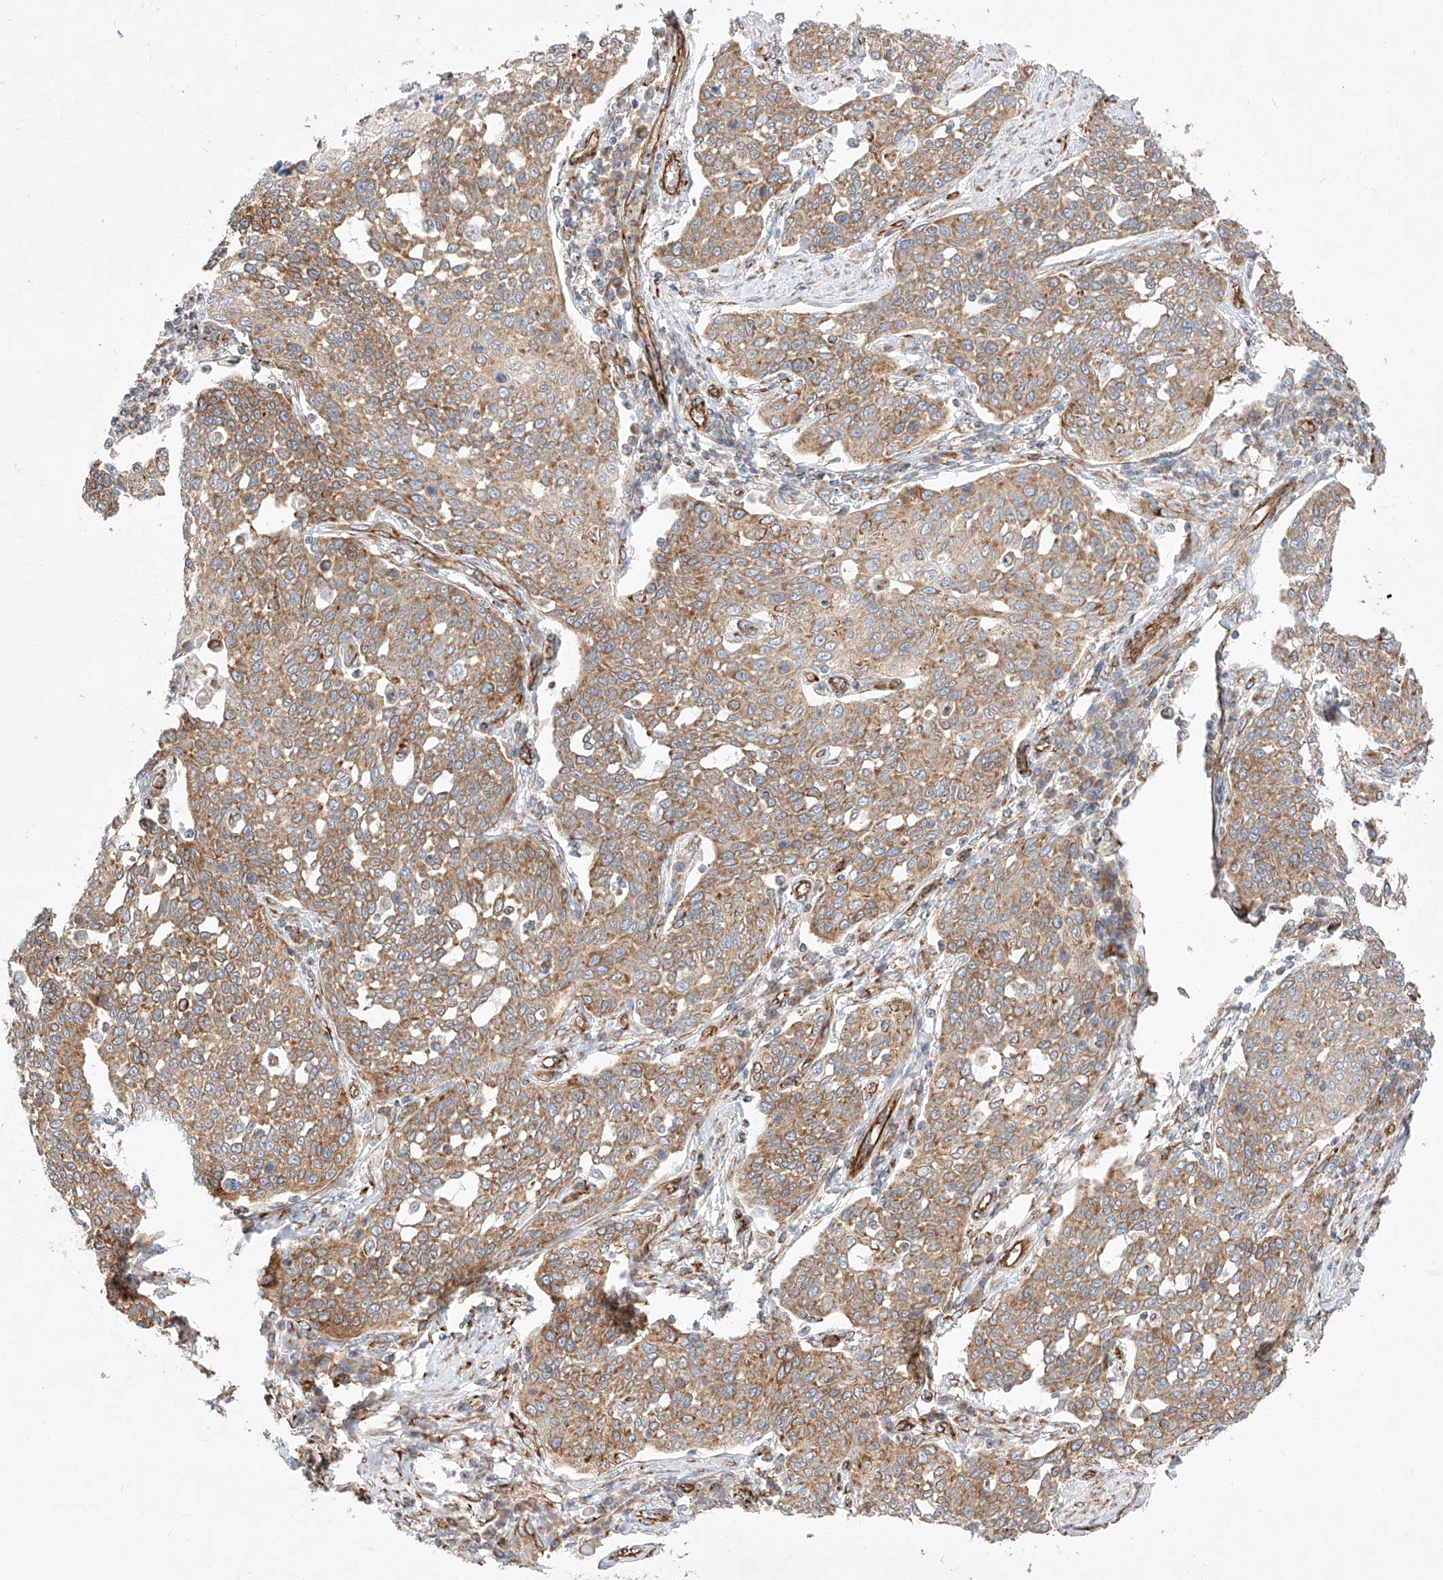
{"staining": {"intensity": "moderate", "quantity": ">75%", "location": "cytoplasmic/membranous"}, "tissue": "cervical cancer", "cell_type": "Tumor cells", "image_type": "cancer", "snomed": [{"axis": "morphology", "description": "Squamous cell carcinoma, NOS"}, {"axis": "topography", "description": "Cervix"}], "caption": "Approximately >75% of tumor cells in human cervical squamous cell carcinoma reveal moderate cytoplasmic/membranous protein positivity as visualized by brown immunohistochemical staining.", "gene": "CSGALNACT2", "patient": {"sex": "female", "age": 34}}